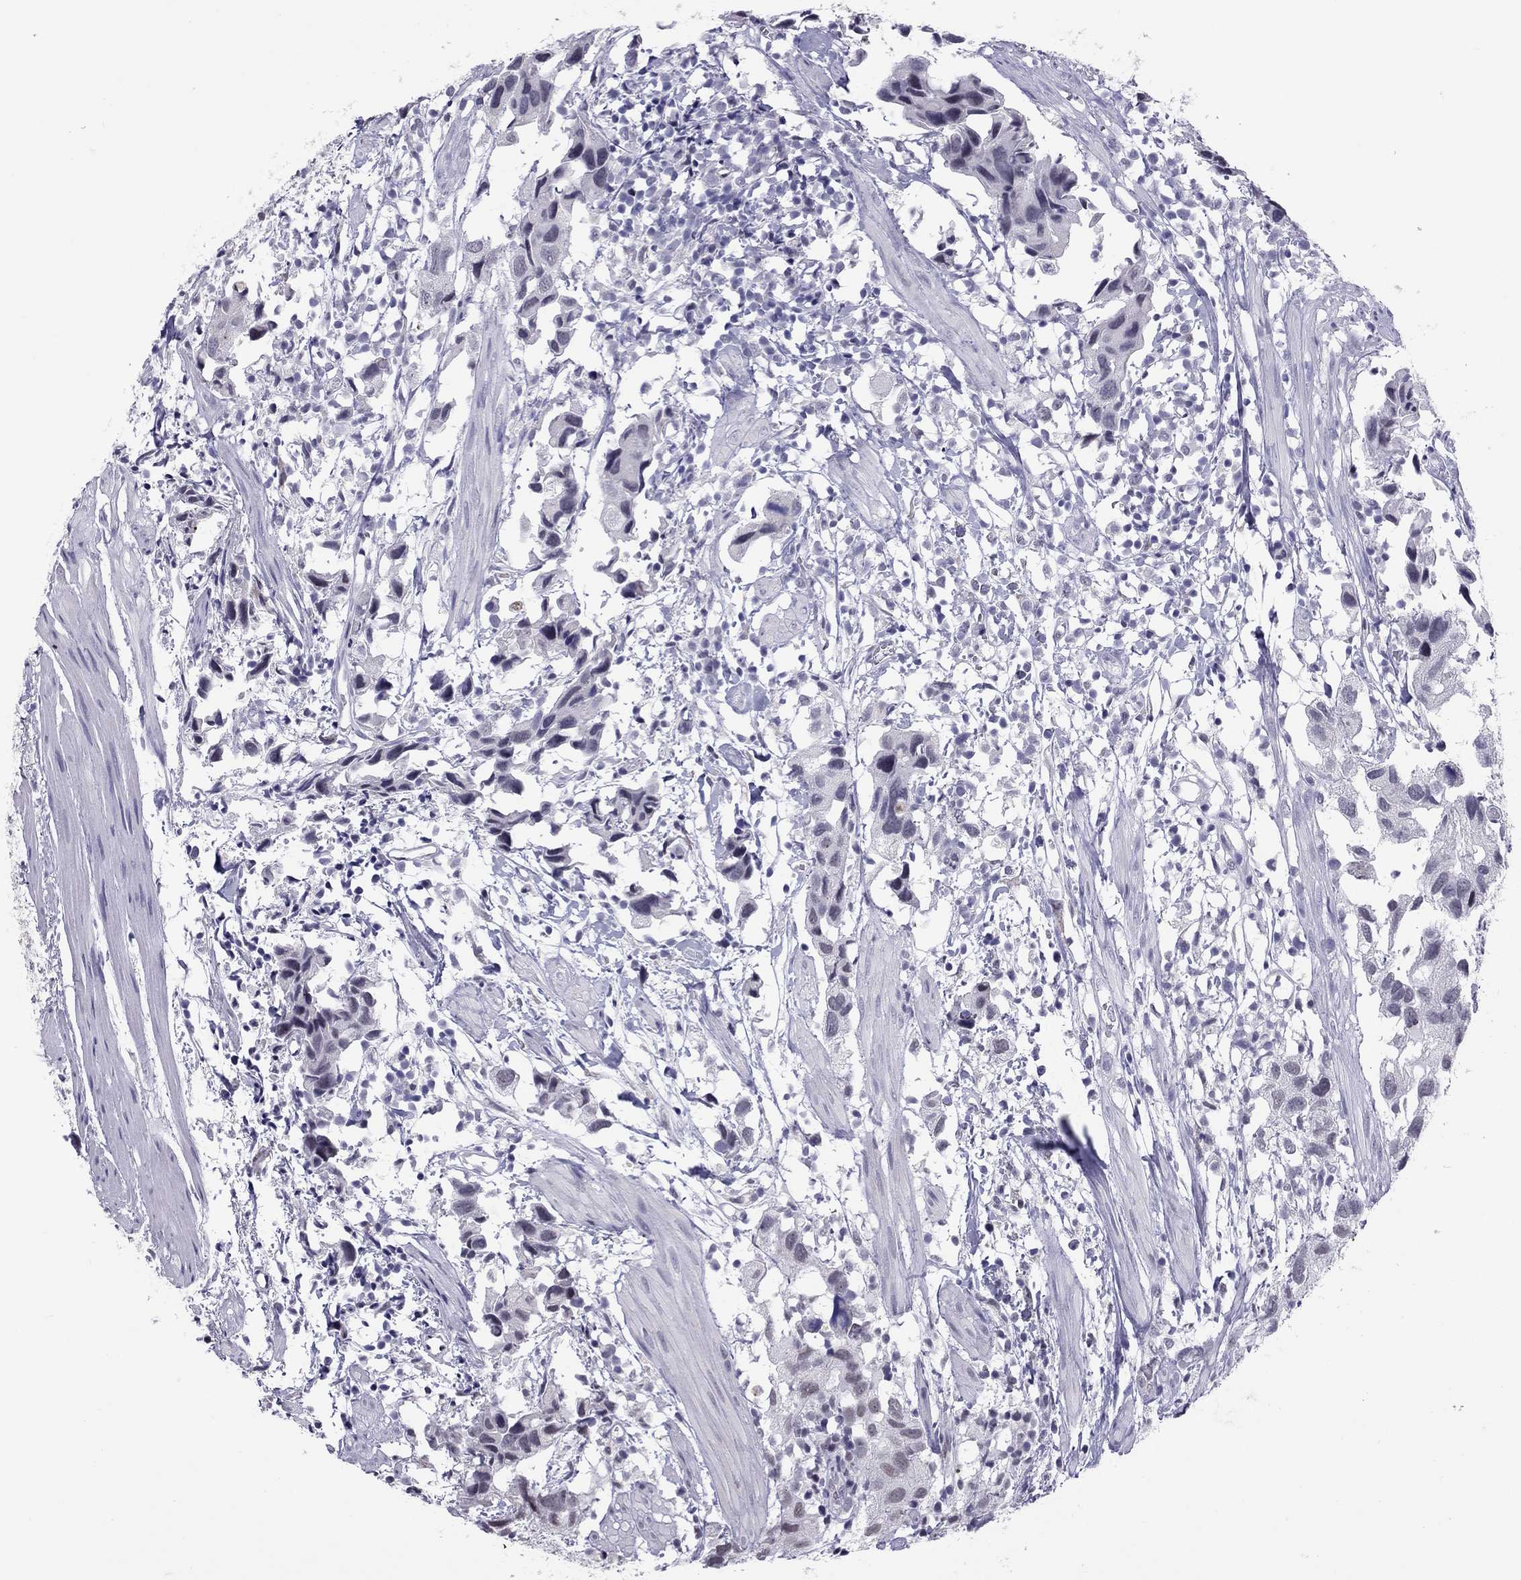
{"staining": {"intensity": "negative", "quantity": "none", "location": "none"}, "tissue": "urothelial cancer", "cell_type": "Tumor cells", "image_type": "cancer", "snomed": [{"axis": "morphology", "description": "Urothelial carcinoma, High grade"}, {"axis": "topography", "description": "Urinary bladder"}], "caption": "Tumor cells show no significant staining in urothelial cancer.", "gene": "PPP1R3A", "patient": {"sex": "male", "age": 79}}